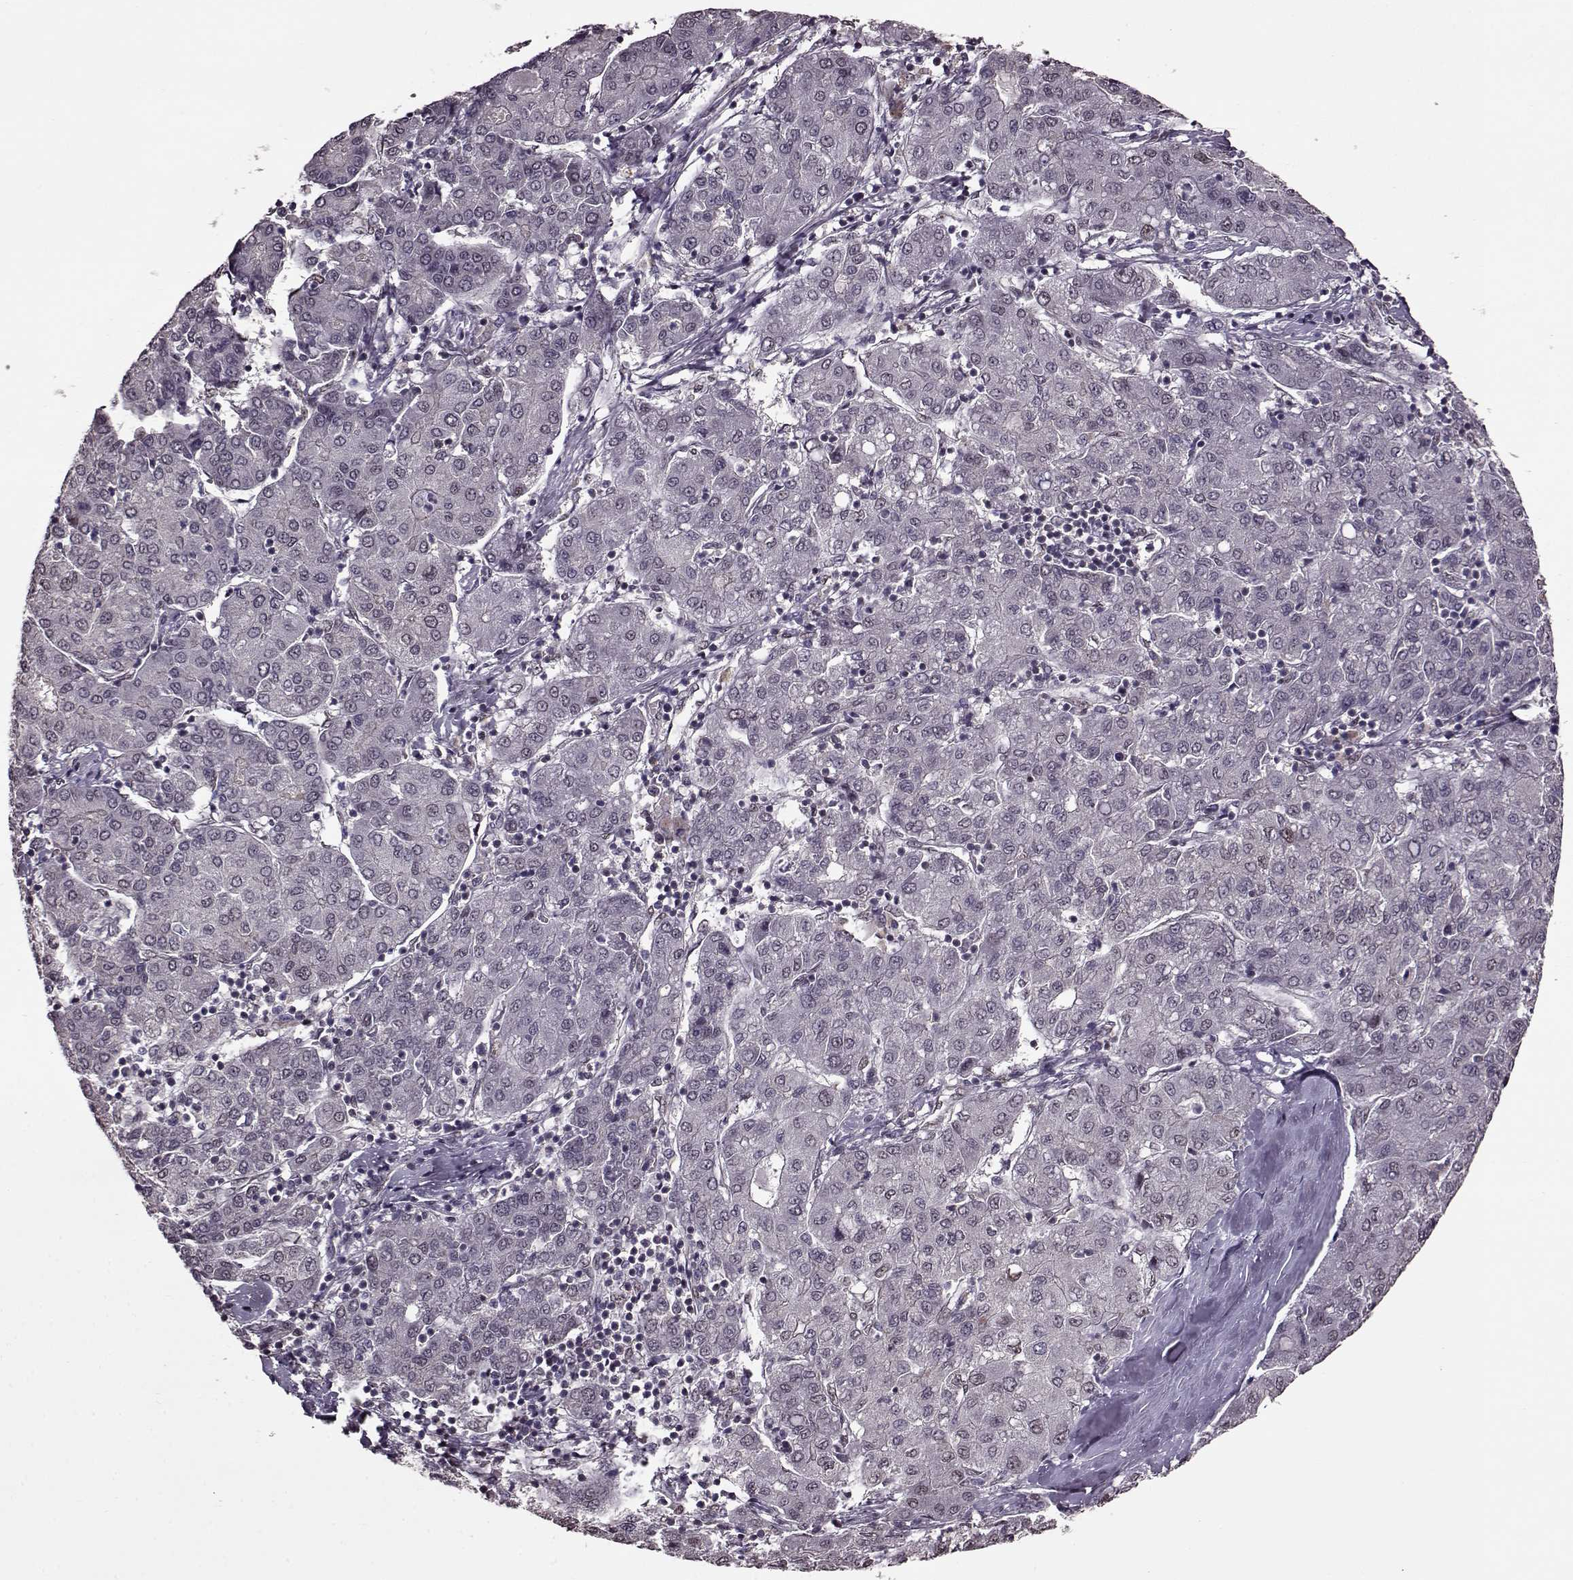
{"staining": {"intensity": "negative", "quantity": "none", "location": "none"}, "tissue": "liver cancer", "cell_type": "Tumor cells", "image_type": "cancer", "snomed": [{"axis": "morphology", "description": "Carcinoma, Hepatocellular, NOS"}, {"axis": "topography", "description": "Liver"}], "caption": "IHC image of liver cancer (hepatocellular carcinoma) stained for a protein (brown), which reveals no expression in tumor cells.", "gene": "FTO", "patient": {"sex": "male", "age": 65}}